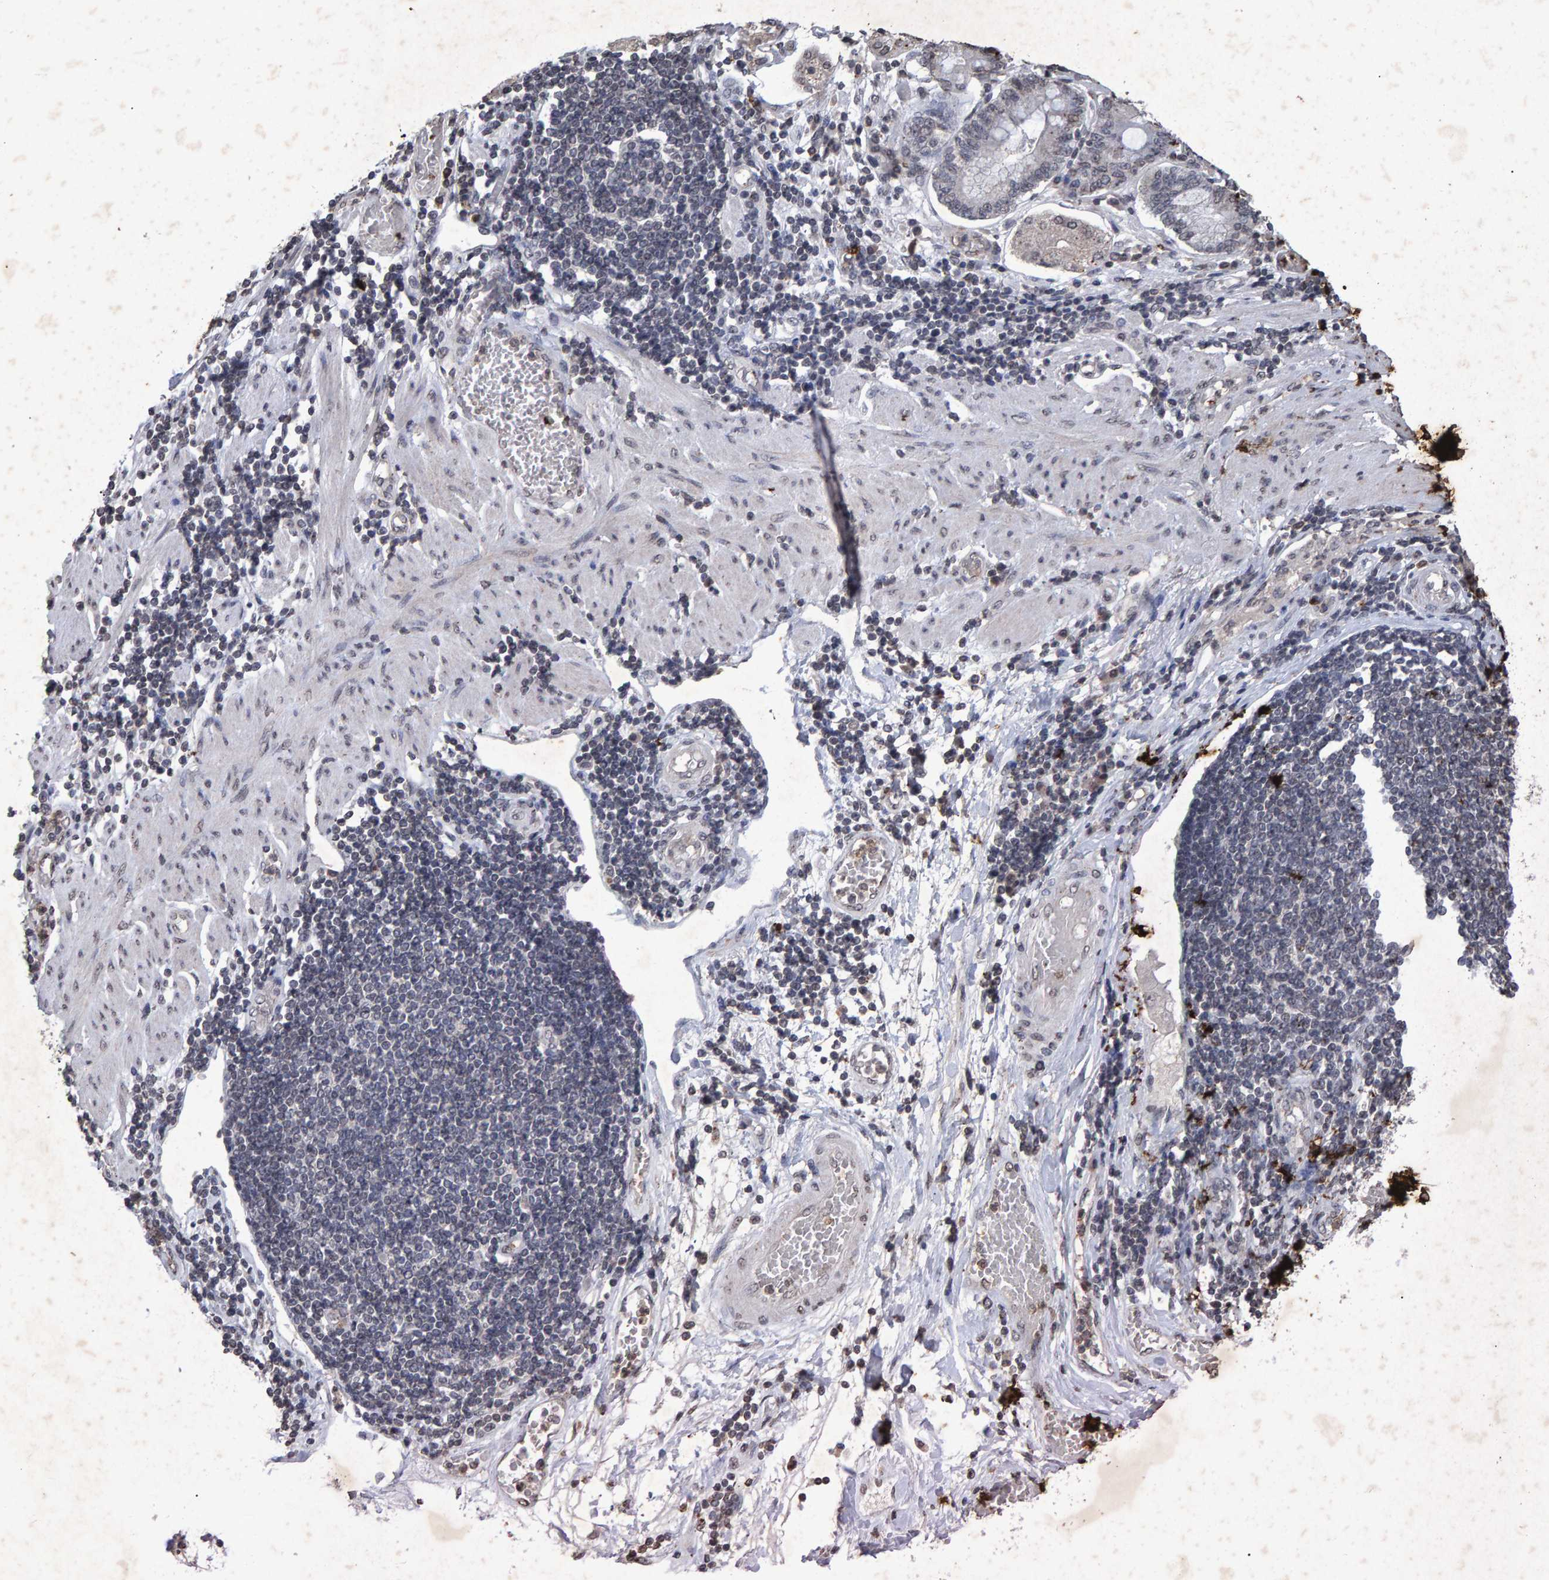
{"staining": {"intensity": "negative", "quantity": "none", "location": "none"}, "tissue": "stomach cancer", "cell_type": "Tumor cells", "image_type": "cancer", "snomed": [{"axis": "morphology", "description": "Adenocarcinoma, NOS"}, {"axis": "topography", "description": "Stomach"}], "caption": "High magnification brightfield microscopy of stomach adenocarcinoma stained with DAB (brown) and counterstained with hematoxylin (blue): tumor cells show no significant expression. Brightfield microscopy of IHC stained with DAB (brown) and hematoxylin (blue), captured at high magnification.", "gene": "GALC", "patient": {"sex": "female", "age": 73}}